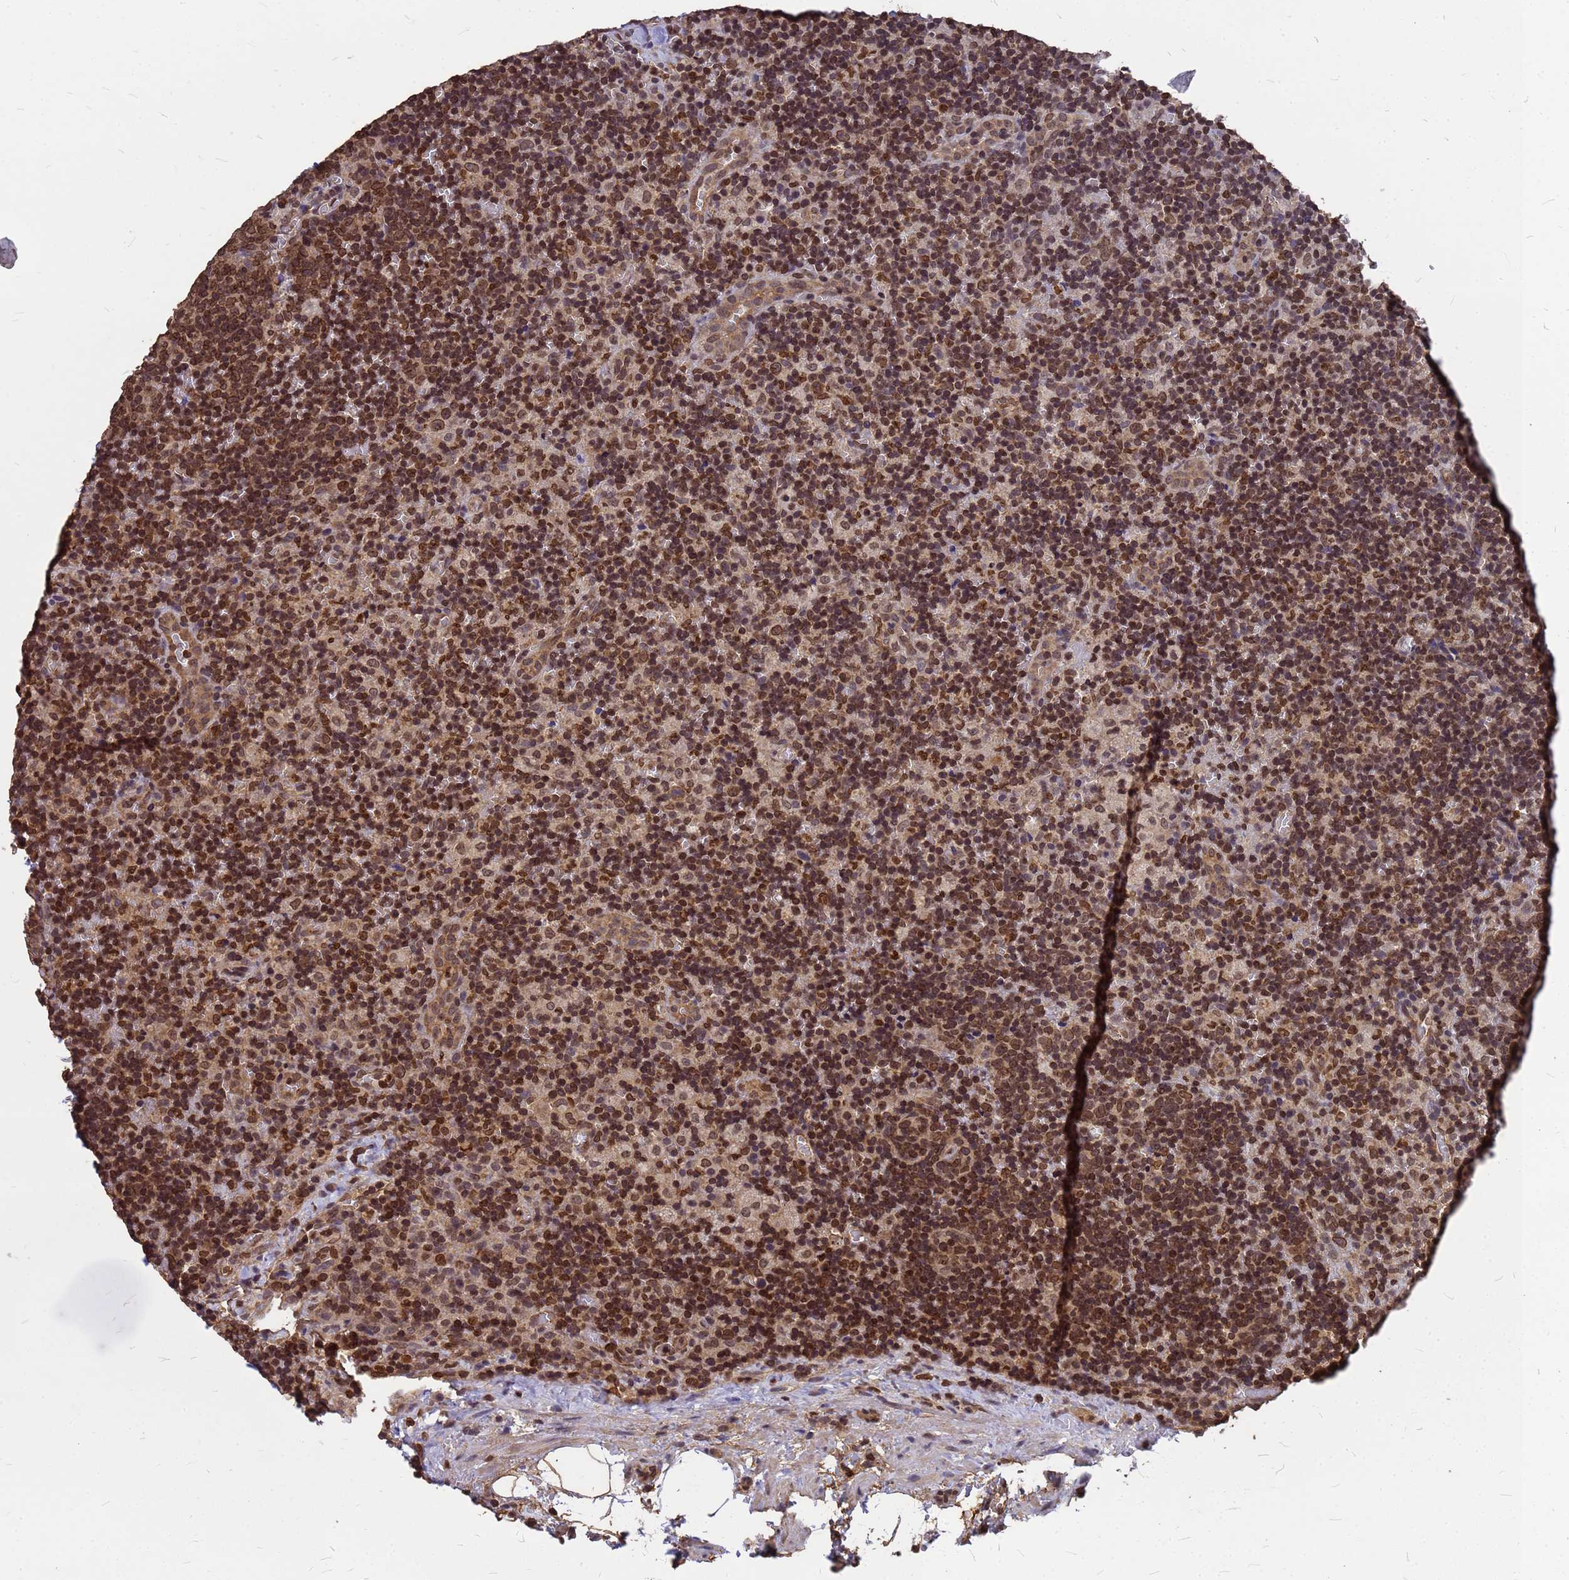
{"staining": {"intensity": "moderate", "quantity": ">75%", "location": "cytoplasmic/membranous"}, "tissue": "lymph node", "cell_type": "Germinal center cells", "image_type": "normal", "snomed": [{"axis": "morphology", "description": "Normal tissue, NOS"}, {"axis": "topography", "description": "Lymph node"}], "caption": "Immunohistochemical staining of benign human lymph node reveals moderate cytoplasmic/membranous protein expression in approximately >75% of germinal center cells. (Brightfield microscopy of DAB IHC at high magnification).", "gene": "C1orf35", "patient": {"sex": "male", "age": 58}}